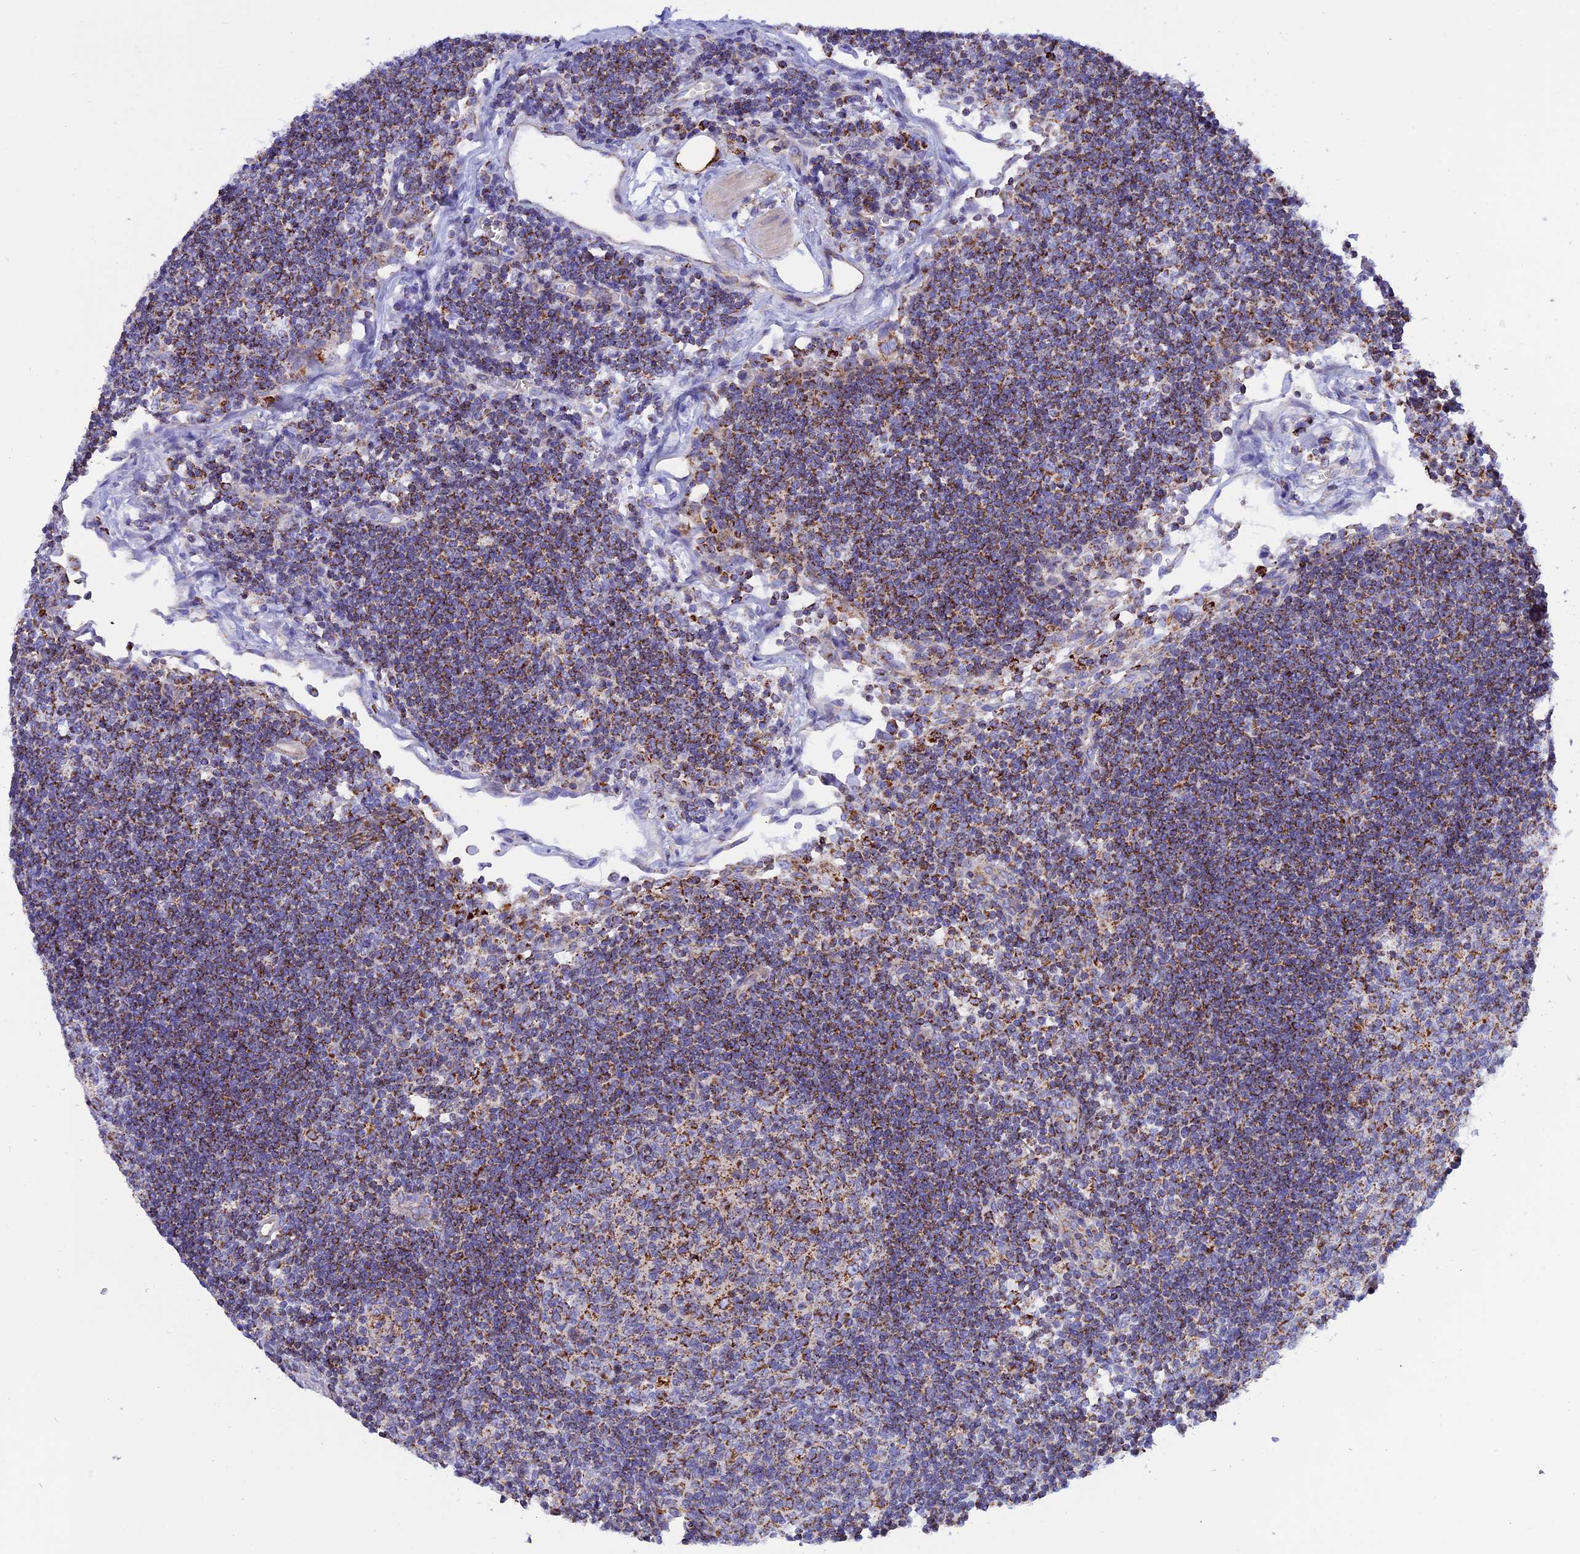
{"staining": {"intensity": "strong", "quantity": ">75%", "location": "cytoplasmic/membranous"}, "tissue": "lymph node", "cell_type": "Germinal center cells", "image_type": "normal", "snomed": [{"axis": "morphology", "description": "Normal tissue, NOS"}, {"axis": "topography", "description": "Lymph node"}], "caption": "Benign lymph node was stained to show a protein in brown. There is high levels of strong cytoplasmic/membranous positivity in about >75% of germinal center cells. Nuclei are stained in blue.", "gene": "GCDH", "patient": {"sex": "female", "age": 73}}